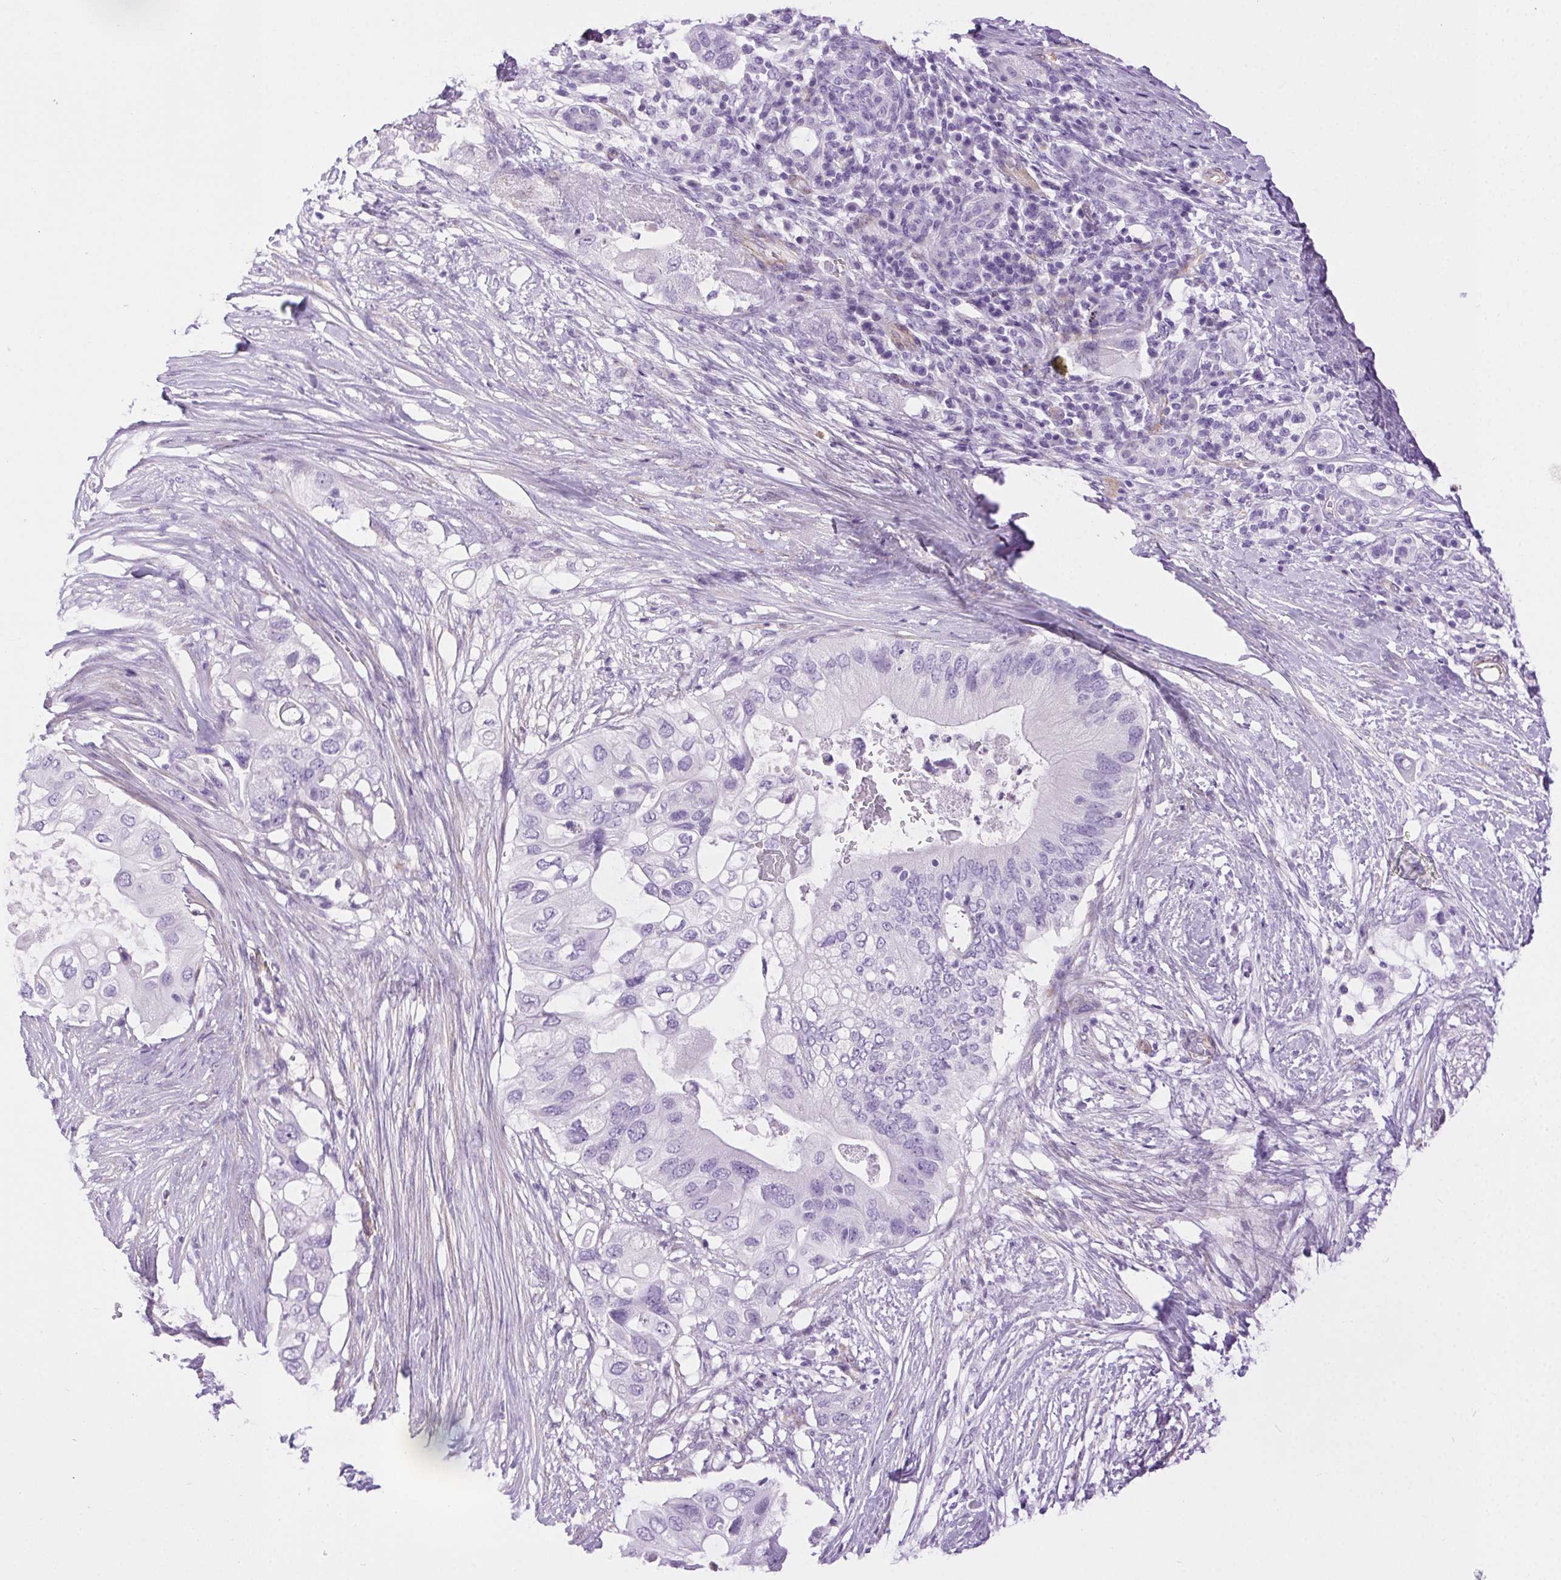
{"staining": {"intensity": "negative", "quantity": "none", "location": "none"}, "tissue": "pancreatic cancer", "cell_type": "Tumor cells", "image_type": "cancer", "snomed": [{"axis": "morphology", "description": "Adenocarcinoma, NOS"}, {"axis": "topography", "description": "Pancreas"}], "caption": "DAB immunohistochemical staining of human pancreatic cancer displays no significant staining in tumor cells.", "gene": "SHCBP1L", "patient": {"sex": "female", "age": 72}}